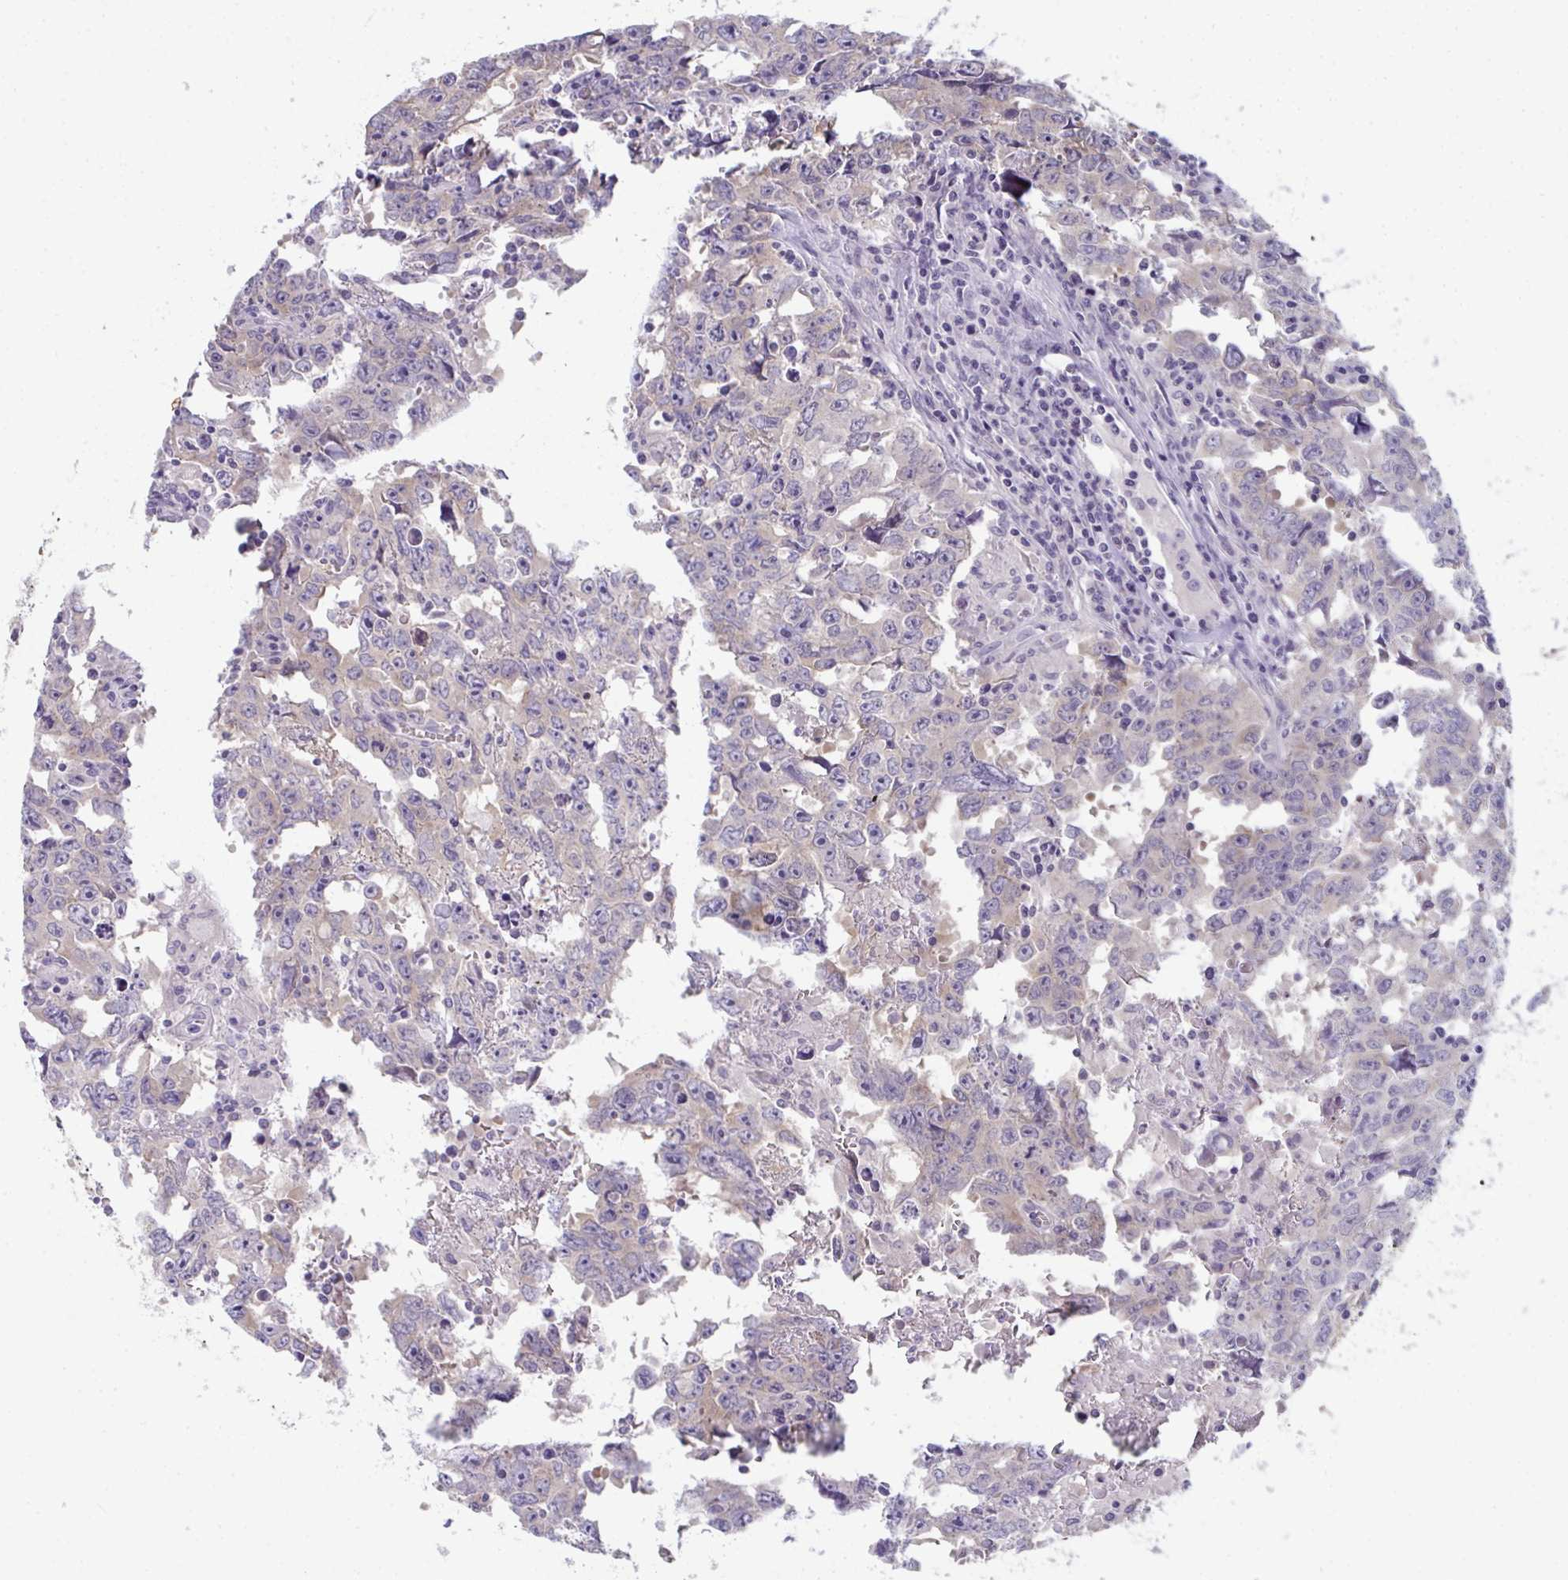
{"staining": {"intensity": "weak", "quantity": "<25%", "location": "cytoplasmic/membranous"}, "tissue": "testis cancer", "cell_type": "Tumor cells", "image_type": "cancer", "snomed": [{"axis": "morphology", "description": "Carcinoma, Embryonal, NOS"}, {"axis": "topography", "description": "Testis"}], "caption": "IHC image of testis cancer (embryonal carcinoma) stained for a protein (brown), which shows no positivity in tumor cells.", "gene": "RIOK1", "patient": {"sex": "male", "age": 22}}